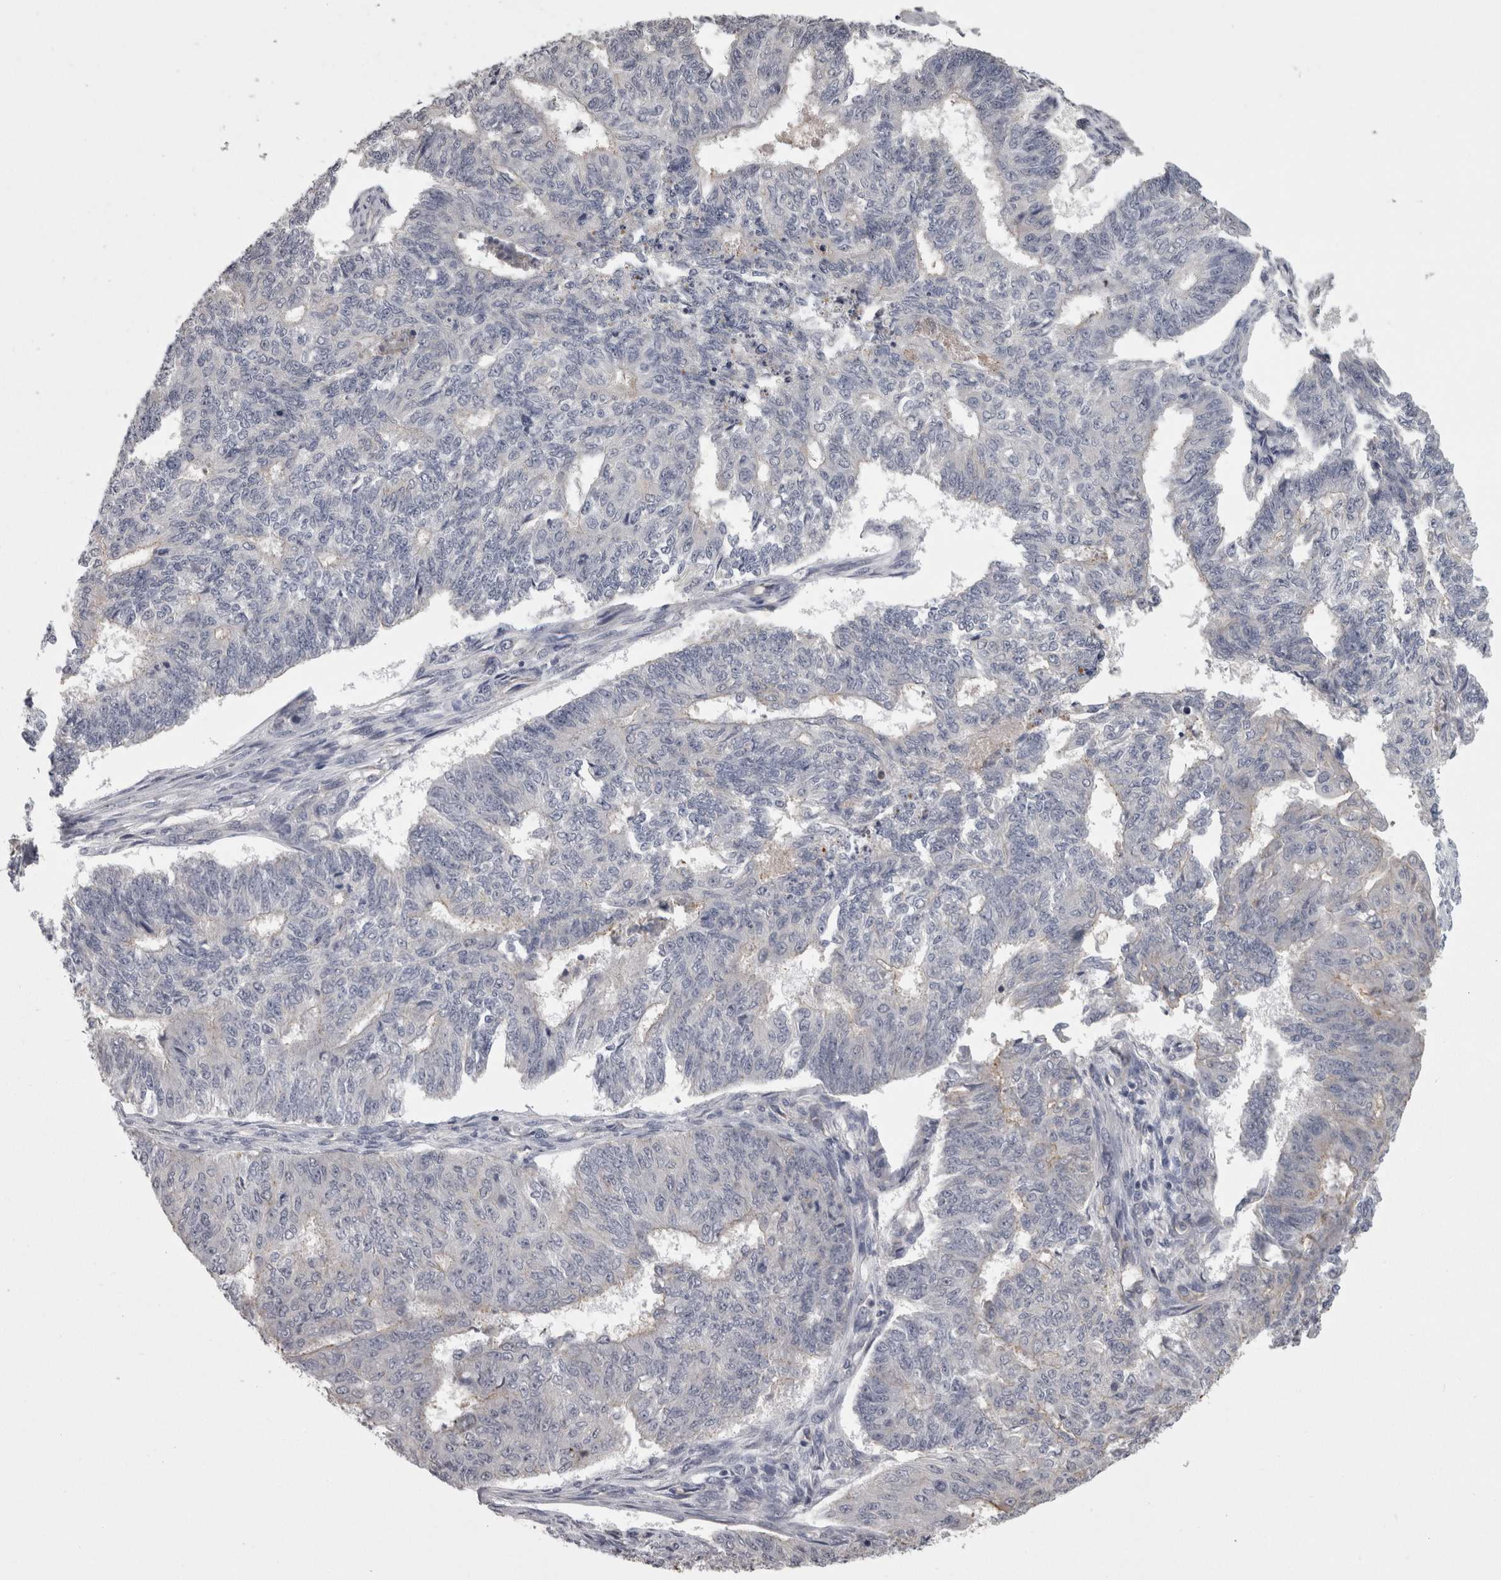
{"staining": {"intensity": "negative", "quantity": "none", "location": "none"}, "tissue": "endometrial cancer", "cell_type": "Tumor cells", "image_type": "cancer", "snomed": [{"axis": "morphology", "description": "Adenocarcinoma, NOS"}, {"axis": "topography", "description": "Endometrium"}], "caption": "Tumor cells show no significant staining in adenocarcinoma (endometrial).", "gene": "PON3", "patient": {"sex": "female", "age": 32}}